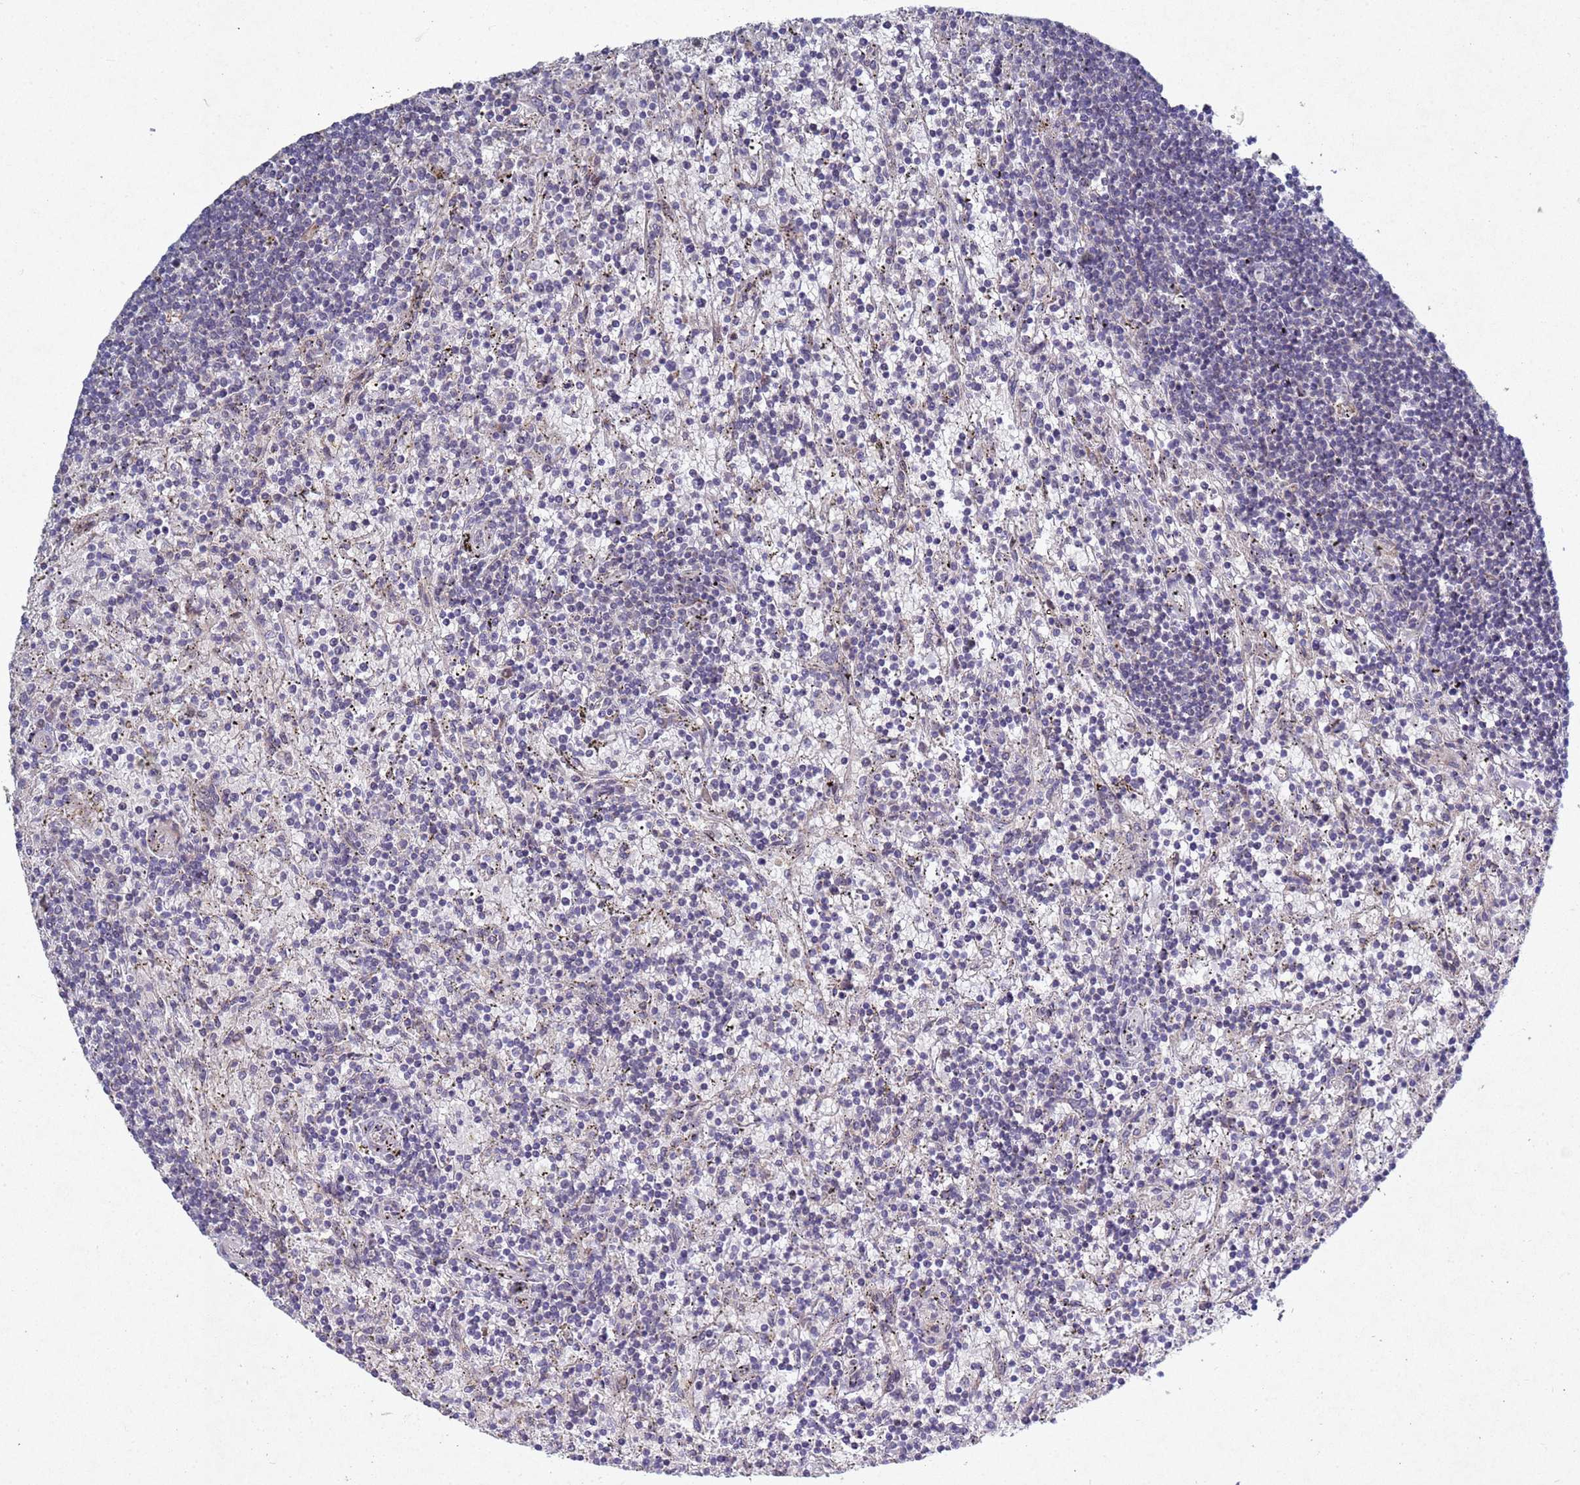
{"staining": {"intensity": "negative", "quantity": "none", "location": "none"}, "tissue": "lymphoma", "cell_type": "Tumor cells", "image_type": "cancer", "snomed": [{"axis": "morphology", "description": "Malignant lymphoma, non-Hodgkin's type, Low grade"}, {"axis": "topography", "description": "Spleen"}], "caption": "High power microscopy image of an immunohistochemistry (IHC) histopathology image of lymphoma, revealing no significant expression in tumor cells.", "gene": "TNPO2", "patient": {"sex": "male", "age": 76}}